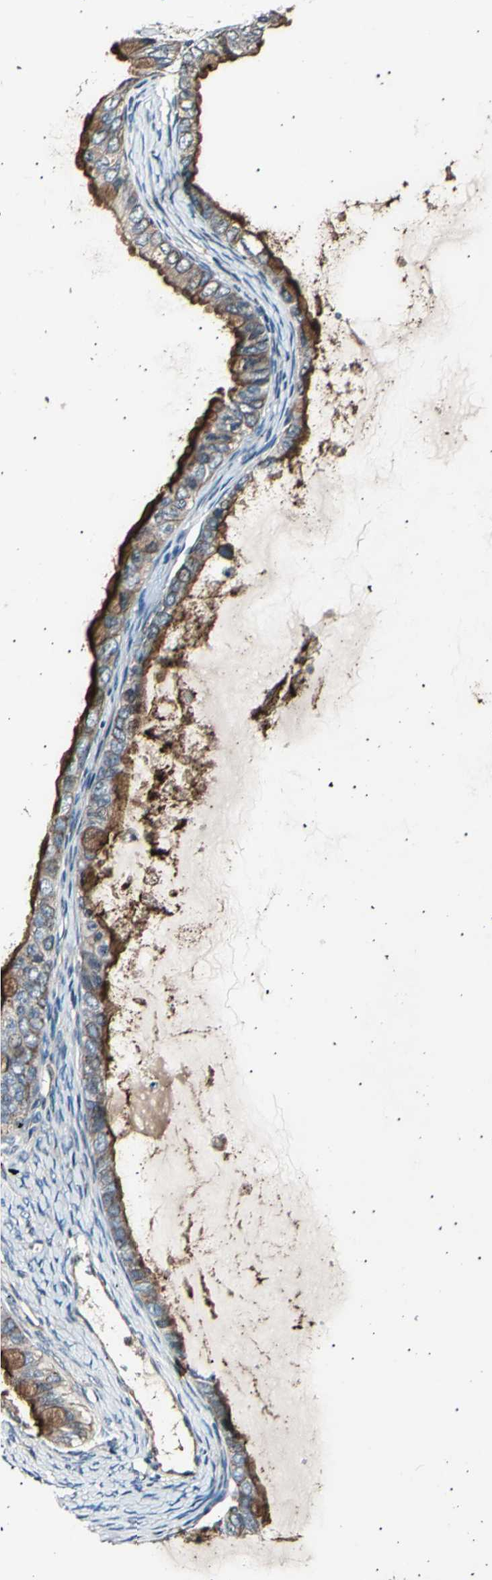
{"staining": {"intensity": "moderate", "quantity": ">75%", "location": "cytoplasmic/membranous"}, "tissue": "ovarian cancer", "cell_type": "Tumor cells", "image_type": "cancer", "snomed": [{"axis": "morphology", "description": "Cystadenocarcinoma, mucinous, NOS"}, {"axis": "topography", "description": "Ovary"}], "caption": "Immunohistochemistry micrograph of neoplastic tissue: human ovarian cancer stained using immunohistochemistry exhibits medium levels of moderate protein expression localized specifically in the cytoplasmic/membranous of tumor cells, appearing as a cytoplasmic/membranous brown color.", "gene": "ITGA6", "patient": {"sex": "female", "age": 80}}